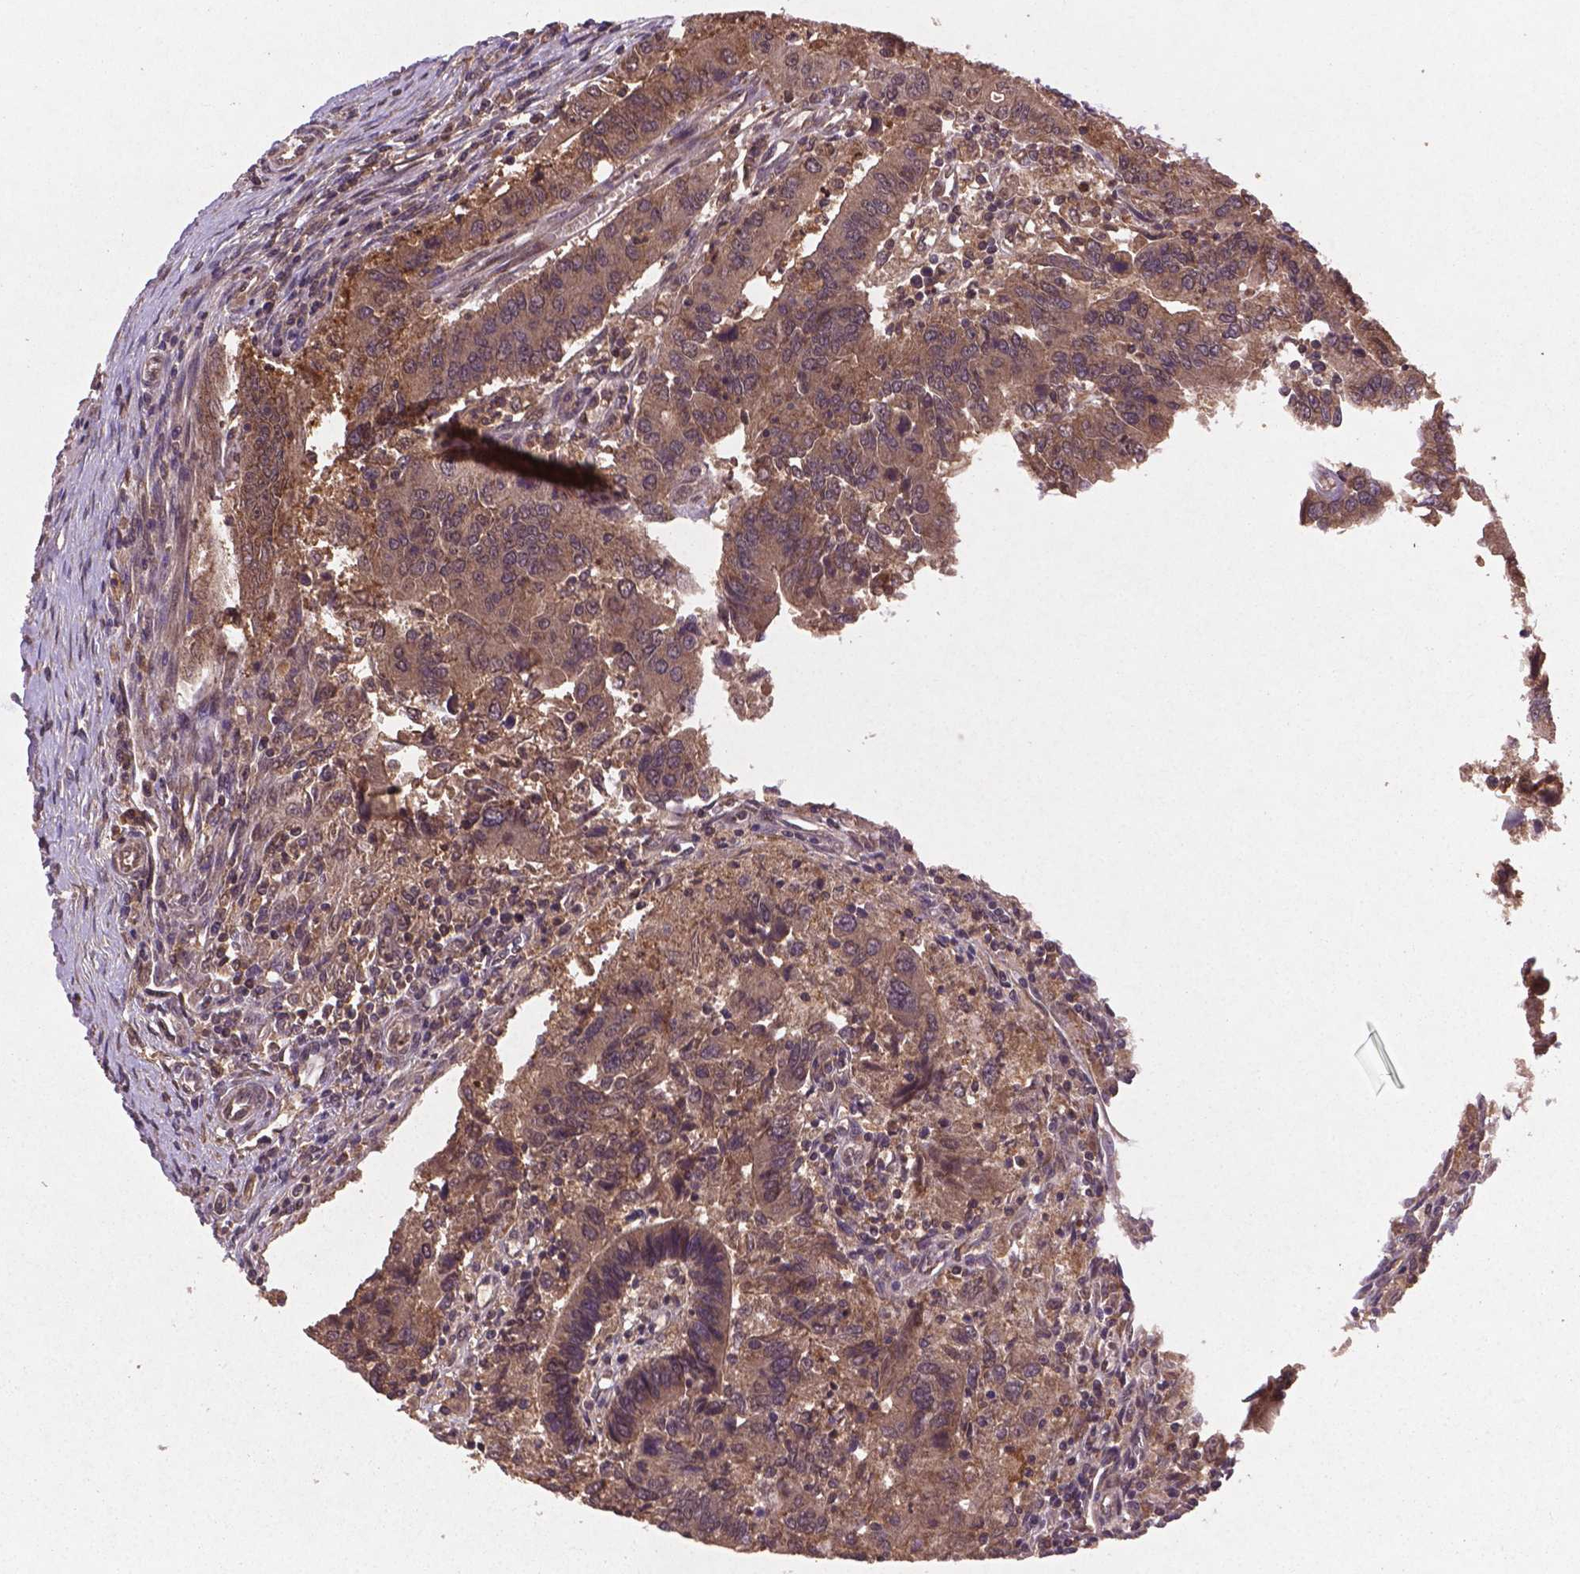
{"staining": {"intensity": "weak", "quantity": ">75%", "location": "cytoplasmic/membranous,nuclear"}, "tissue": "colorectal cancer", "cell_type": "Tumor cells", "image_type": "cancer", "snomed": [{"axis": "morphology", "description": "Adenocarcinoma, NOS"}, {"axis": "topography", "description": "Colon"}], "caption": "Protein staining shows weak cytoplasmic/membranous and nuclear expression in approximately >75% of tumor cells in adenocarcinoma (colorectal).", "gene": "NIPAL2", "patient": {"sex": "female", "age": 67}}